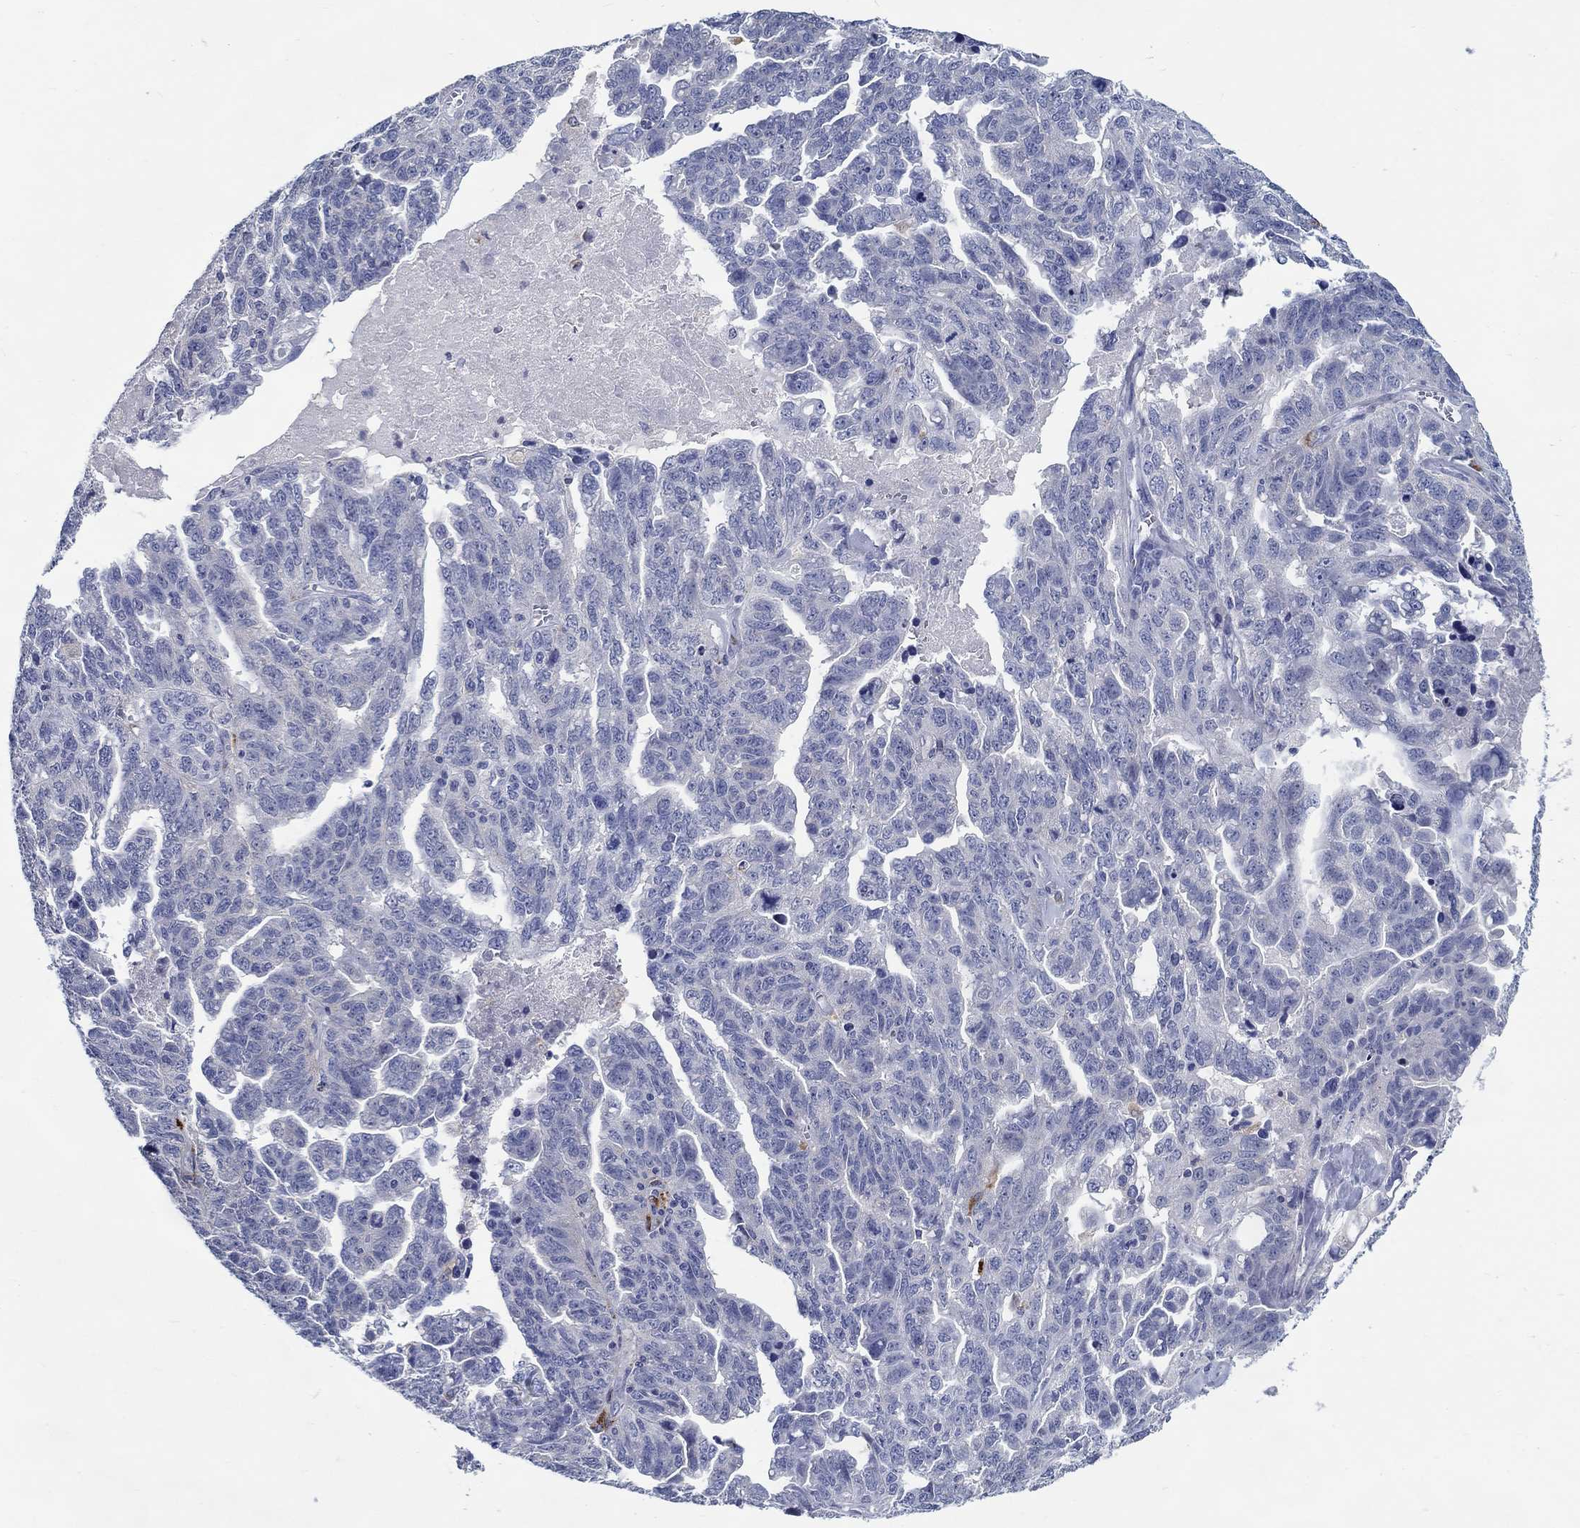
{"staining": {"intensity": "negative", "quantity": "none", "location": "none"}, "tissue": "ovarian cancer", "cell_type": "Tumor cells", "image_type": "cancer", "snomed": [{"axis": "morphology", "description": "Cystadenocarcinoma, serous, NOS"}, {"axis": "topography", "description": "Ovary"}], "caption": "This is a micrograph of IHC staining of ovarian cancer, which shows no expression in tumor cells.", "gene": "RAP1GAP", "patient": {"sex": "female", "age": 71}}